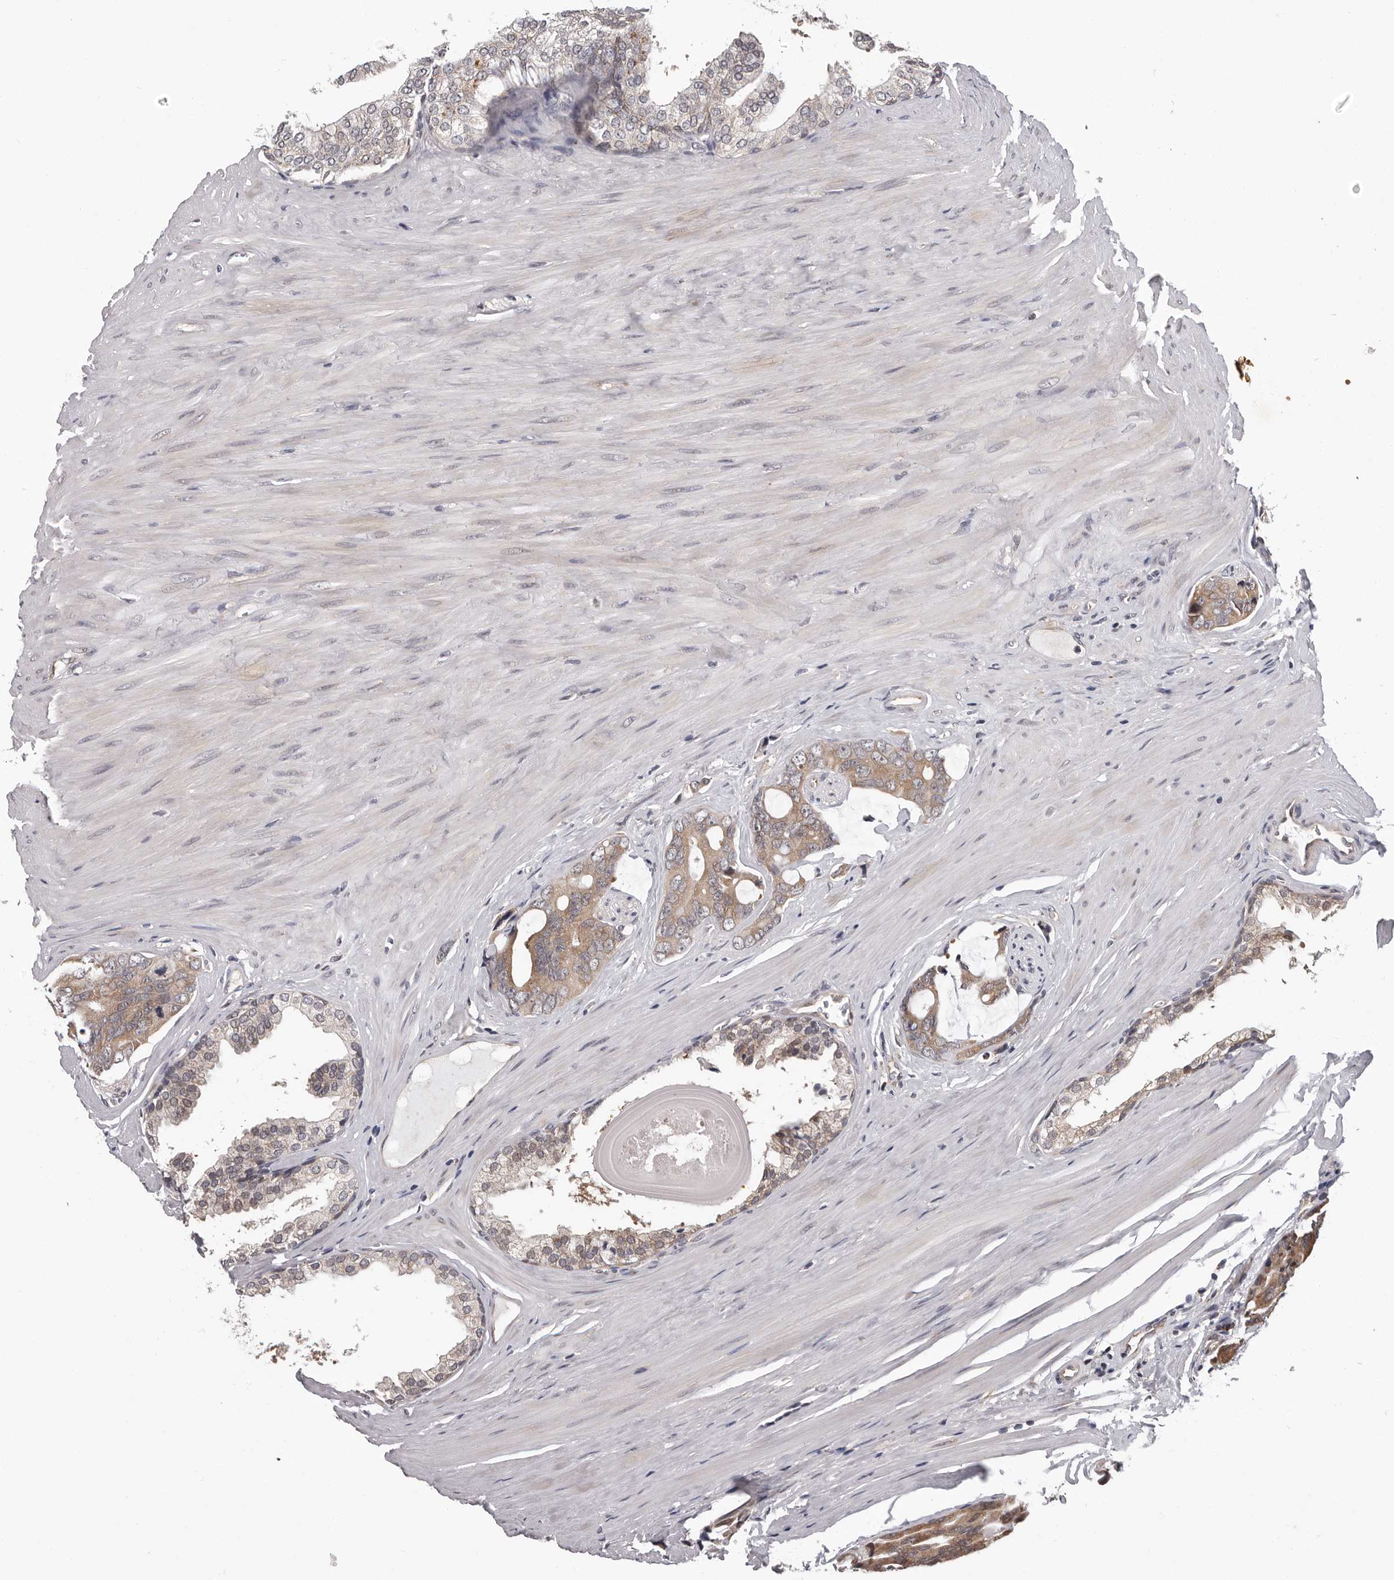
{"staining": {"intensity": "weak", "quantity": "25%-75%", "location": "cytoplasmic/membranous"}, "tissue": "prostate cancer", "cell_type": "Tumor cells", "image_type": "cancer", "snomed": [{"axis": "morphology", "description": "Adenocarcinoma, Medium grade"}, {"axis": "topography", "description": "Prostate"}], "caption": "Immunohistochemistry image of human prostate medium-grade adenocarcinoma stained for a protein (brown), which displays low levels of weak cytoplasmic/membranous positivity in about 25%-75% of tumor cells.", "gene": "MED8", "patient": {"sex": "male", "age": 53}}